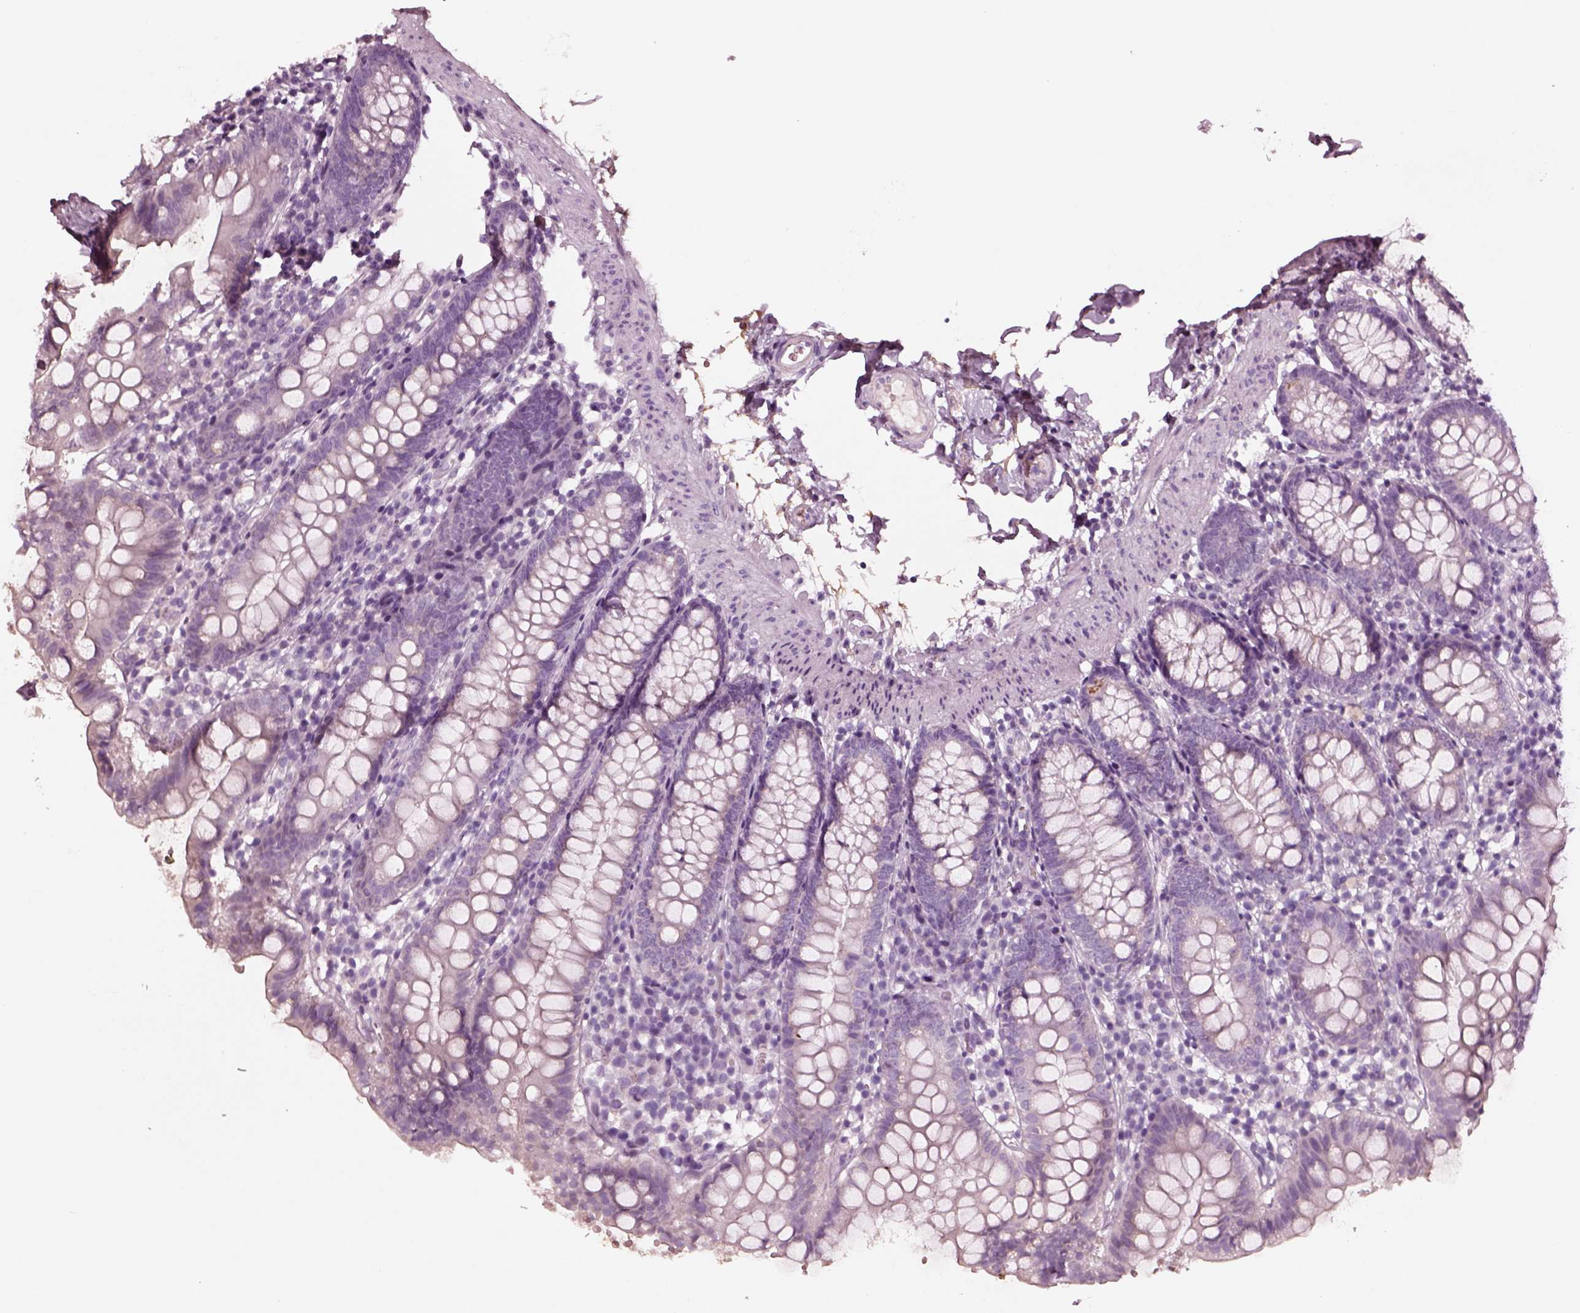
{"staining": {"intensity": "negative", "quantity": "none", "location": "none"}, "tissue": "small intestine", "cell_type": "Glandular cells", "image_type": "normal", "snomed": [{"axis": "morphology", "description": "Normal tissue, NOS"}, {"axis": "topography", "description": "Small intestine"}], "caption": "DAB immunohistochemical staining of normal small intestine displays no significant positivity in glandular cells.", "gene": "NMRK2", "patient": {"sex": "female", "age": 90}}